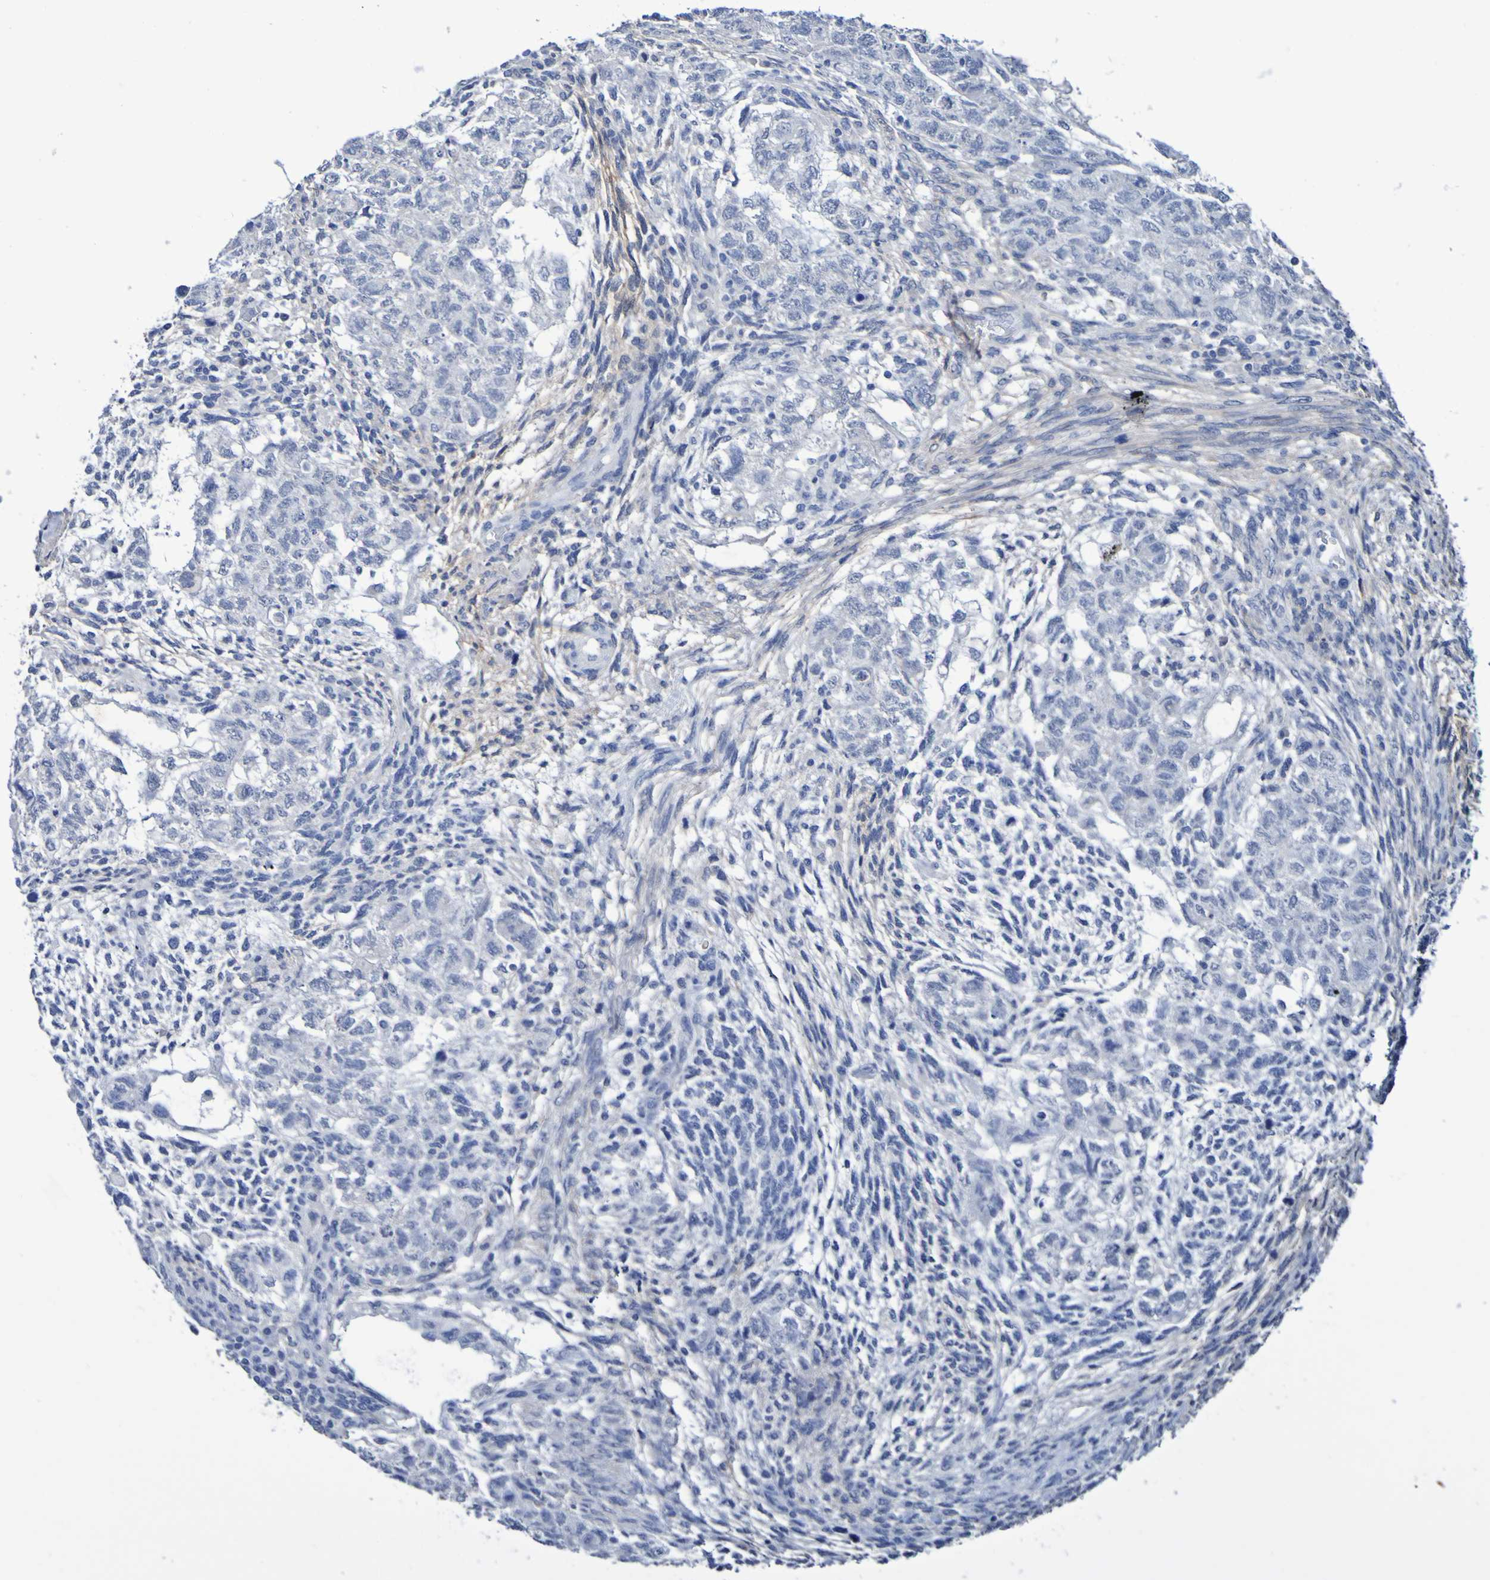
{"staining": {"intensity": "negative", "quantity": "none", "location": "none"}, "tissue": "testis cancer", "cell_type": "Tumor cells", "image_type": "cancer", "snomed": [{"axis": "morphology", "description": "Normal tissue, NOS"}, {"axis": "morphology", "description": "Carcinoma, Embryonal, NOS"}, {"axis": "topography", "description": "Testis"}], "caption": "A photomicrograph of human testis cancer (embryonal carcinoma) is negative for staining in tumor cells.", "gene": "SGCB", "patient": {"sex": "male", "age": 36}}